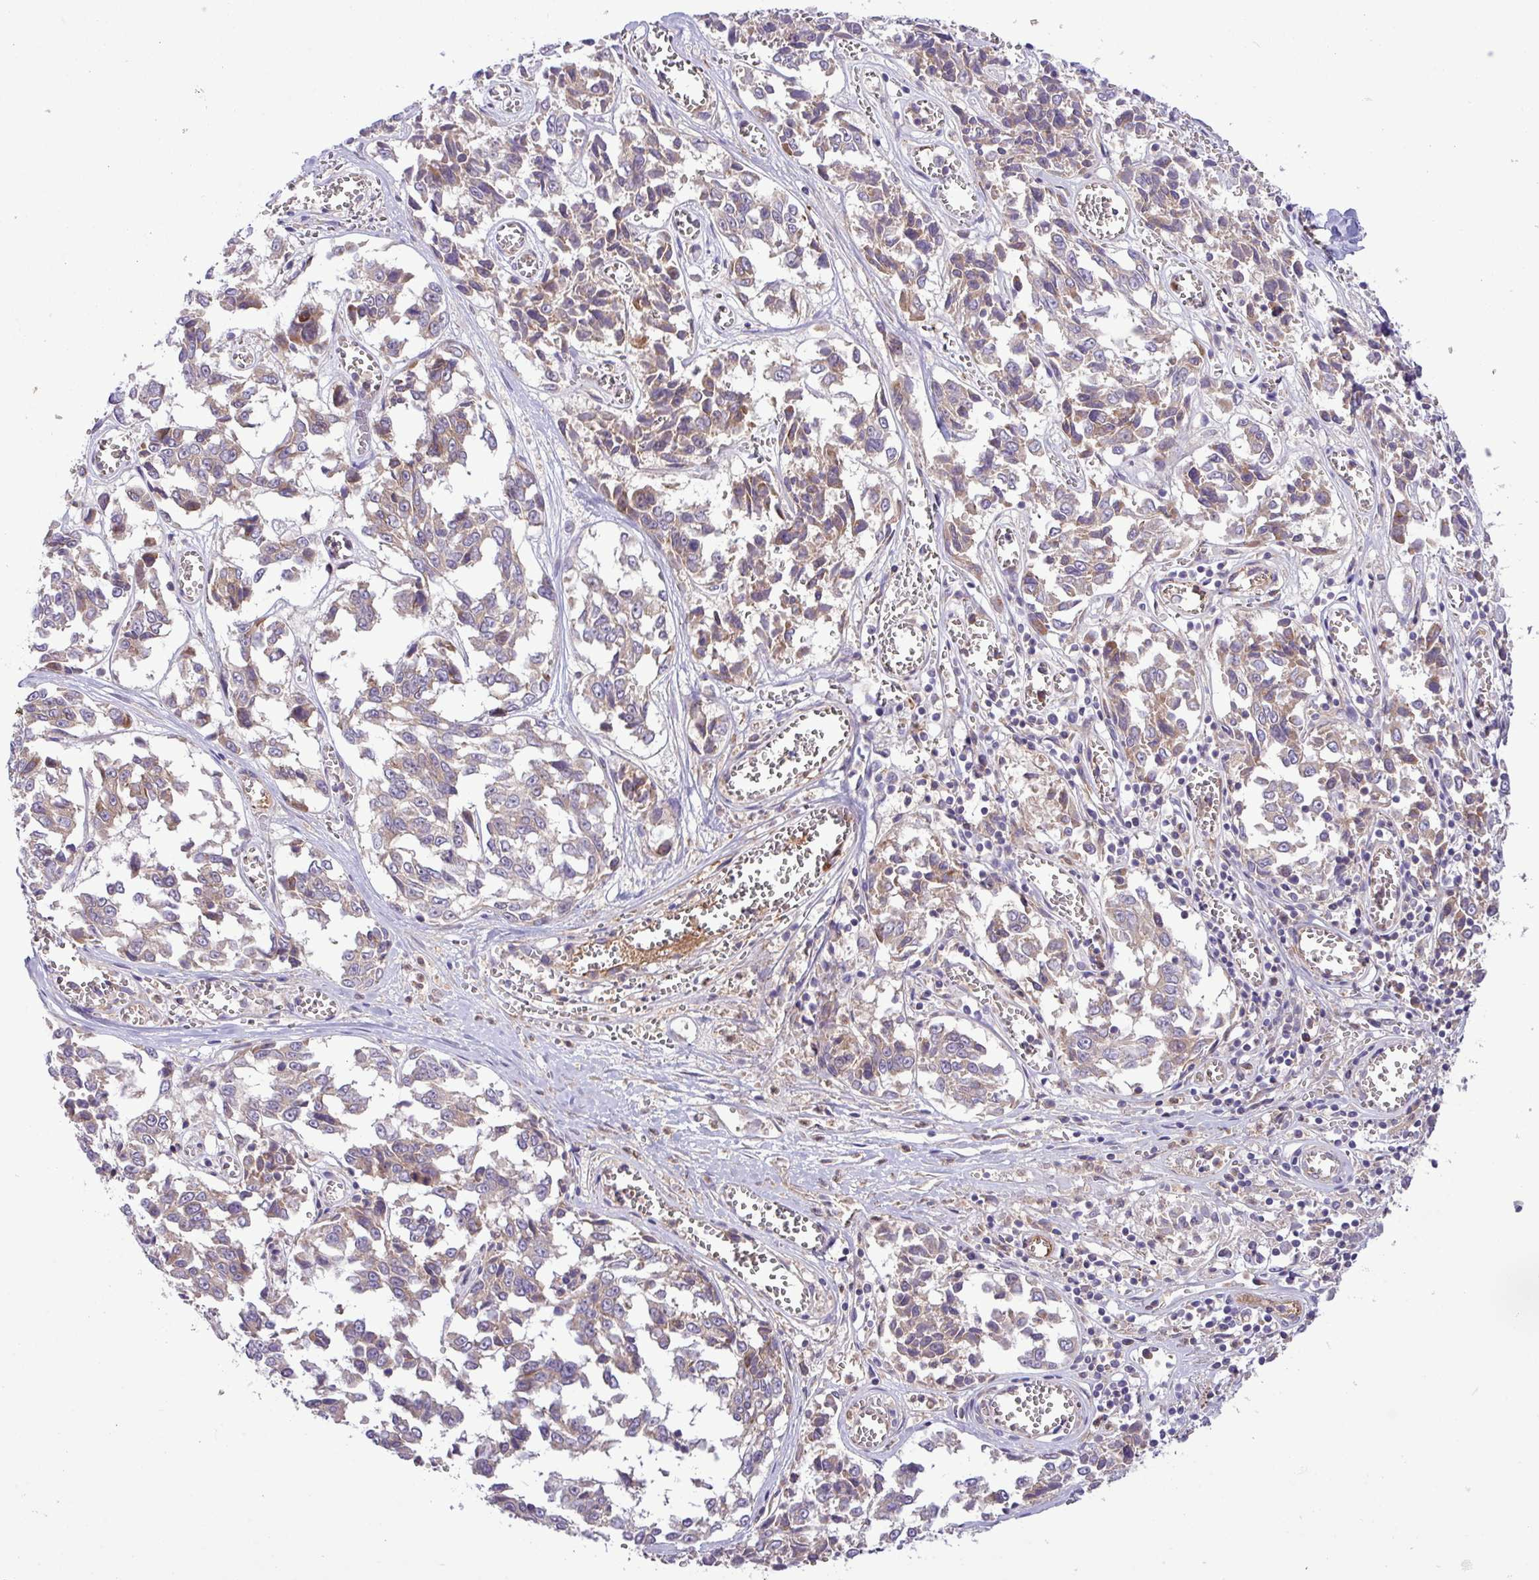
{"staining": {"intensity": "weak", "quantity": "25%-75%", "location": "cytoplasmic/membranous"}, "tissue": "melanoma", "cell_type": "Tumor cells", "image_type": "cancer", "snomed": [{"axis": "morphology", "description": "Malignant melanoma, NOS"}, {"axis": "topography", "description": "Skin"}], "caption": "Melanoma tissue demonstrates weak cytoplasmic/membranous staining in approximately 25%-75% of tumor cells, visualized by immunohistochemistry. Nuclei are stained in blue.", "gene": "RAB19", "patient": {"sex": "female", "age": 64}}